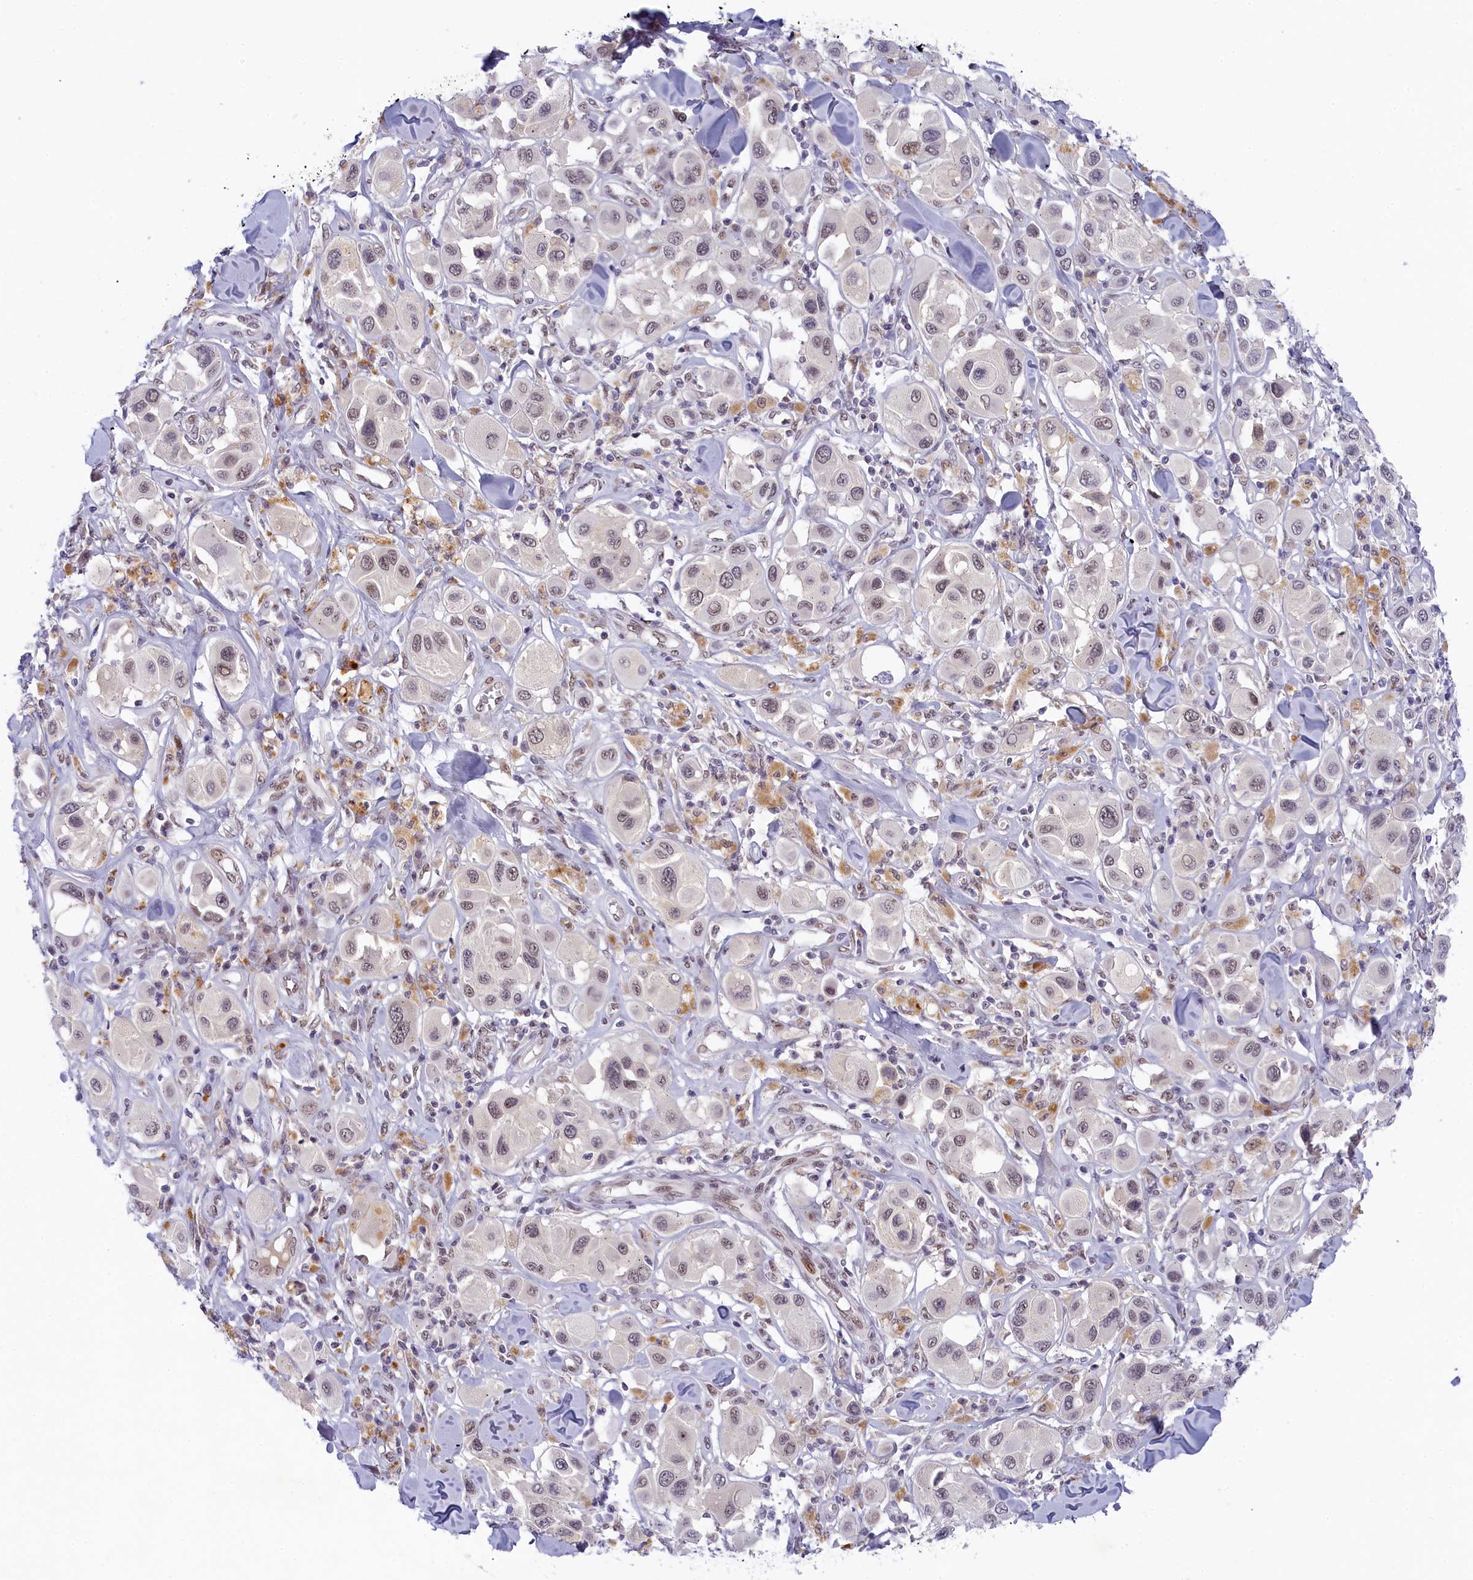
{"staining": {"intensity": "weak", "quantity": "<25%", "location": "nuclear"}, "tissue": "melanoma", "cell_type": "Tumor cells", "image_type": "cancer", "snomed": [{"axis": "morphology", "description": "Malignant melanoma, Metastatic site"}, {"axis": "topography", "description": "Skin"}], "caption": "Immunohistochemical staining of melanoma exhibits no significant positivity in tumor cells.", "gene": "SEC31B", "patient": {"sex": "male", "age": 41}}